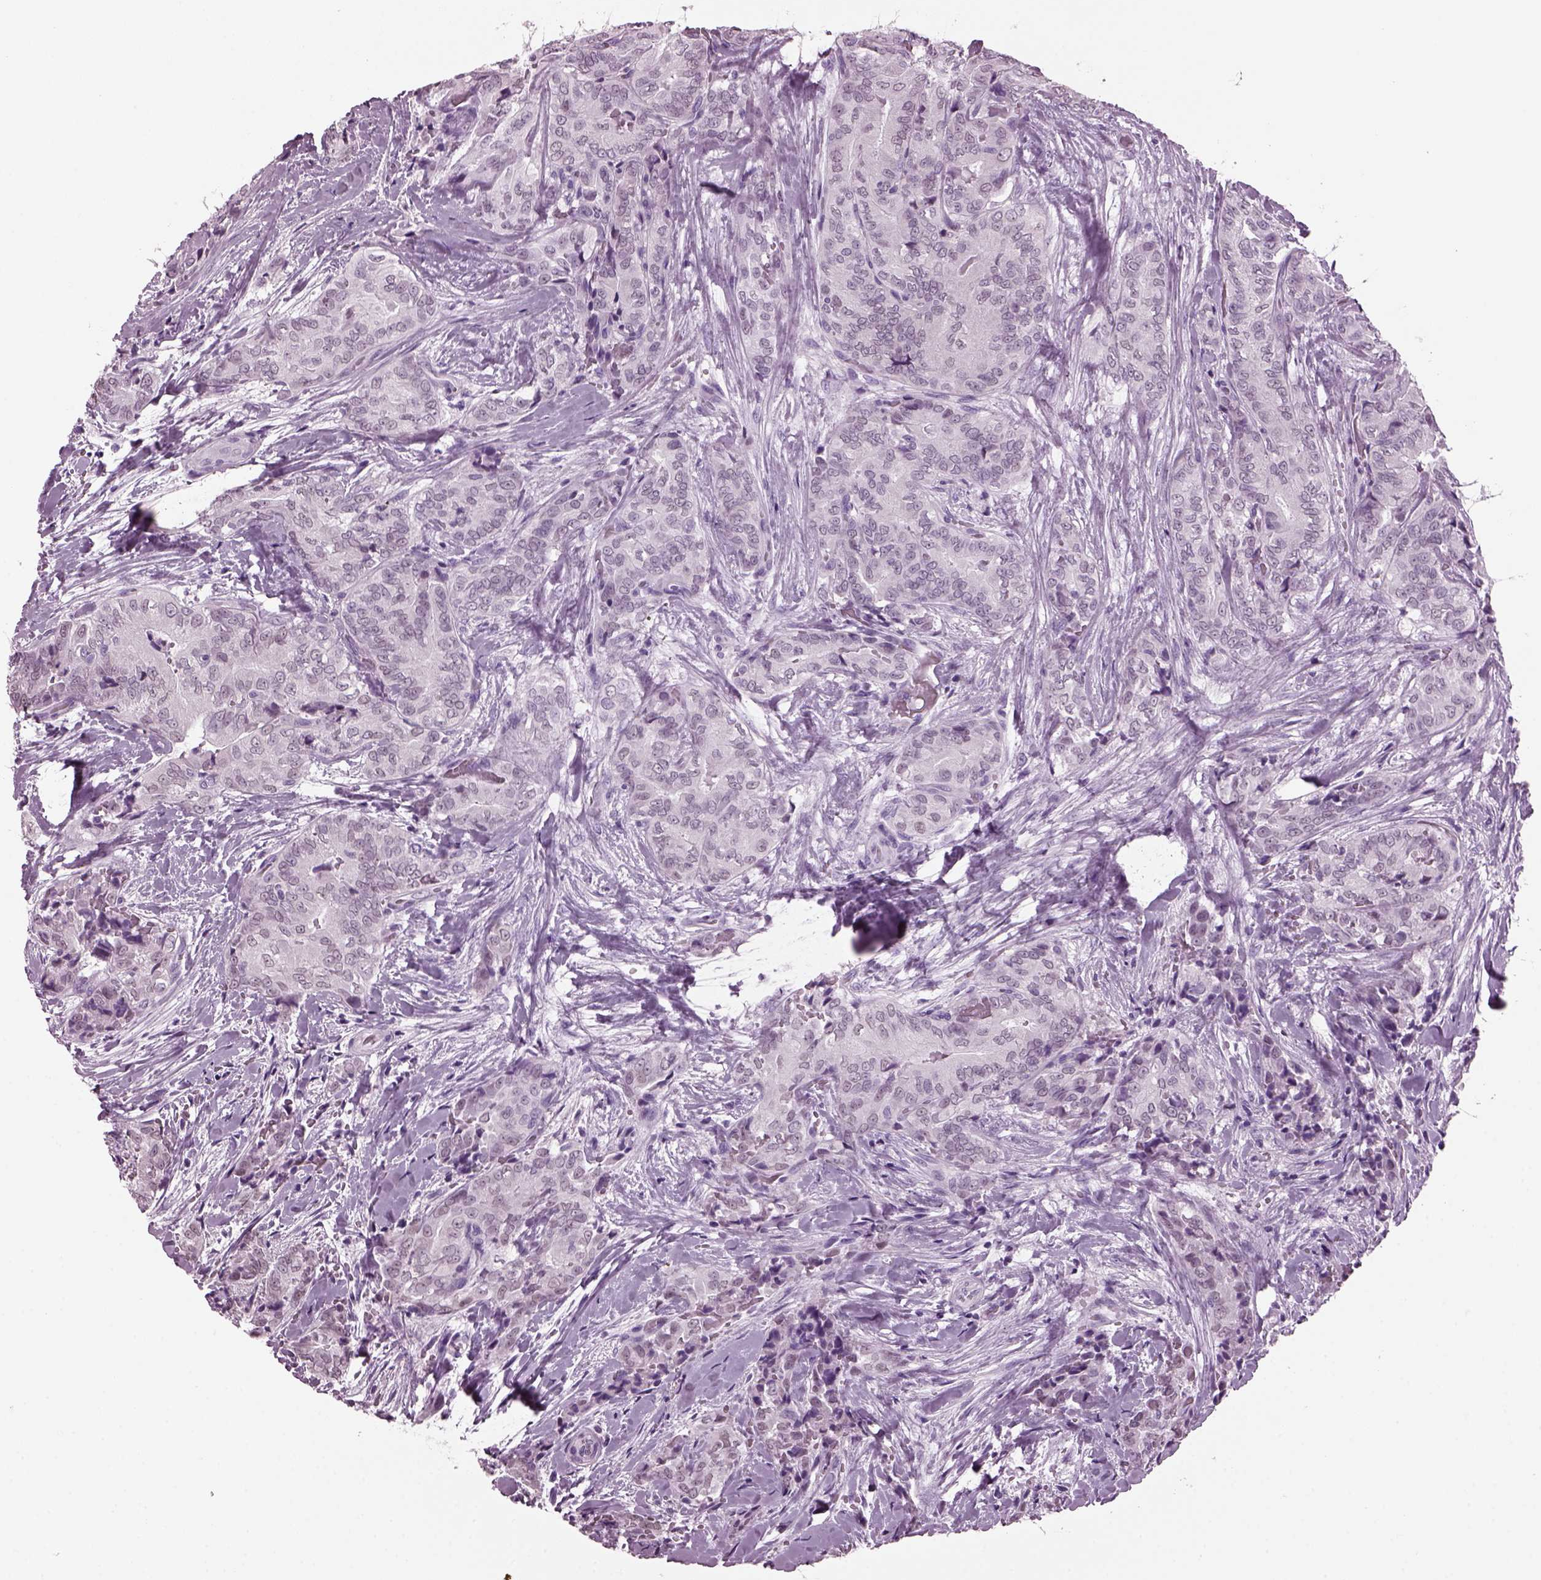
{"staining": {"intensity": "negative", "quantity": "none", "location": "none"}, "tissue": "thyroid cancer", "cell_type": "Tumor cells", "image_type": "cancer", "snomed": [{"axis": "morphology", "description": "Papillary adenocarcinoma, NOS"}, {"axis": "topography", "description": "Thyroid gland"}], "caption": "DAB (3,3'-diaminobenzidine) immunohistochemical staining of human papillary adenocarcinoma (thyroid) shows no significant expression in tumor cells. Brightfield microscopy of IHC stained with DAB (3,3'-diaminobenzidine) (brown) and hematoxylin (blue), captured at high magnification.", "gene": "KRTAP3-2", "patient": {"sex": "male", "age": 61}}